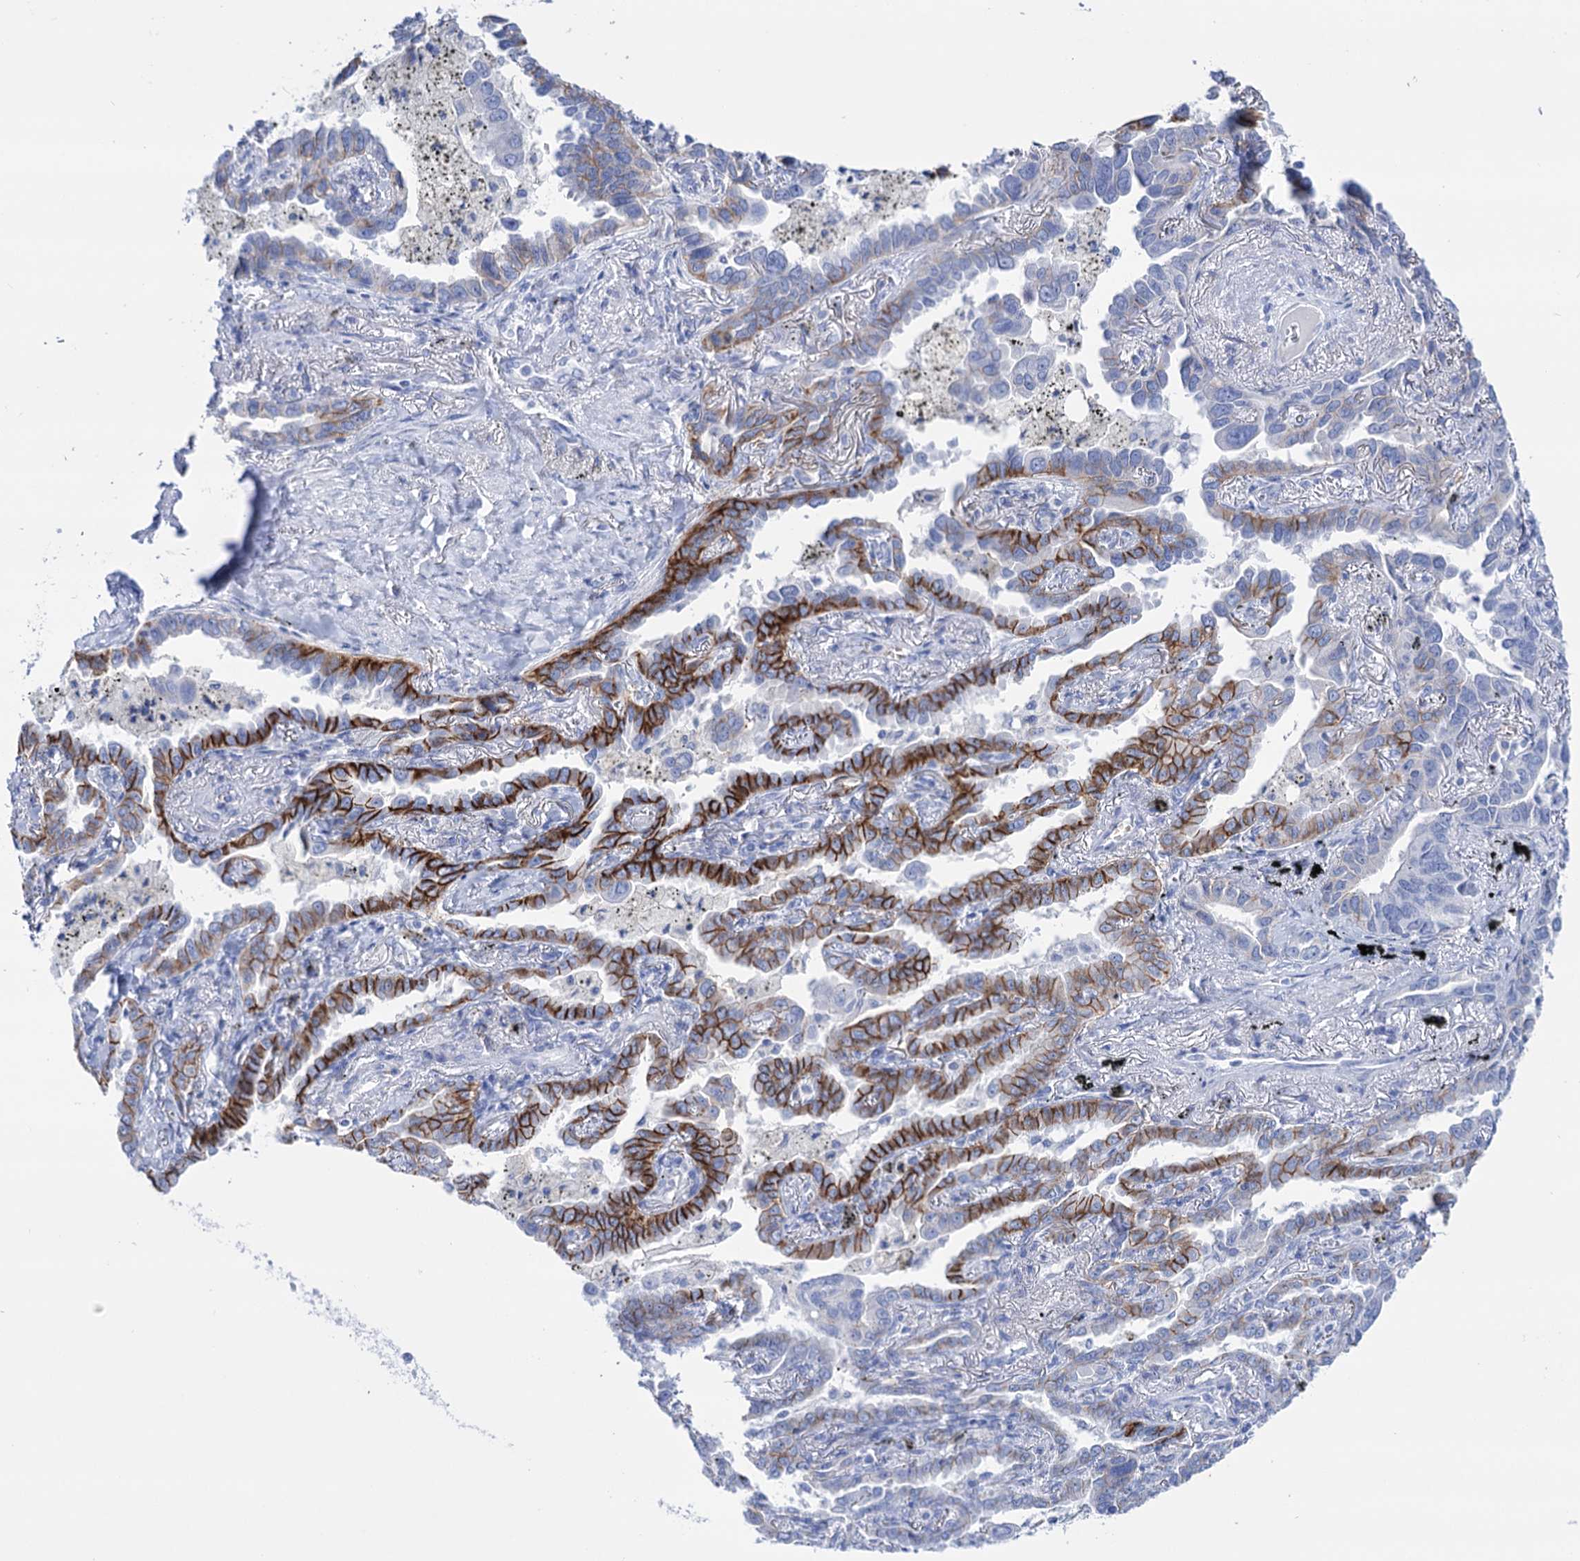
{"staining": {"intensity": "strong", "quantity": "25%-75%", "location": "cytoplasmic/membranous"}, "tissue": "lung cancer", "cell_type": "Tumor cells", "image_type": "cancer", "snomed": [{"axis": "morphology", "description": "Adenocarcinoma, NOS"}, {"axis": "topography", "description": "Lung"}], "caption": "The micrograph shows immunohistochemical staining of adenocarcinoma (lung). There is strong cytoplasmic/membranous positivity is seen in about 25%-75% of tumor cells.", "gene": "YARS2", "patient": {"sex": "male", "age": 67}}